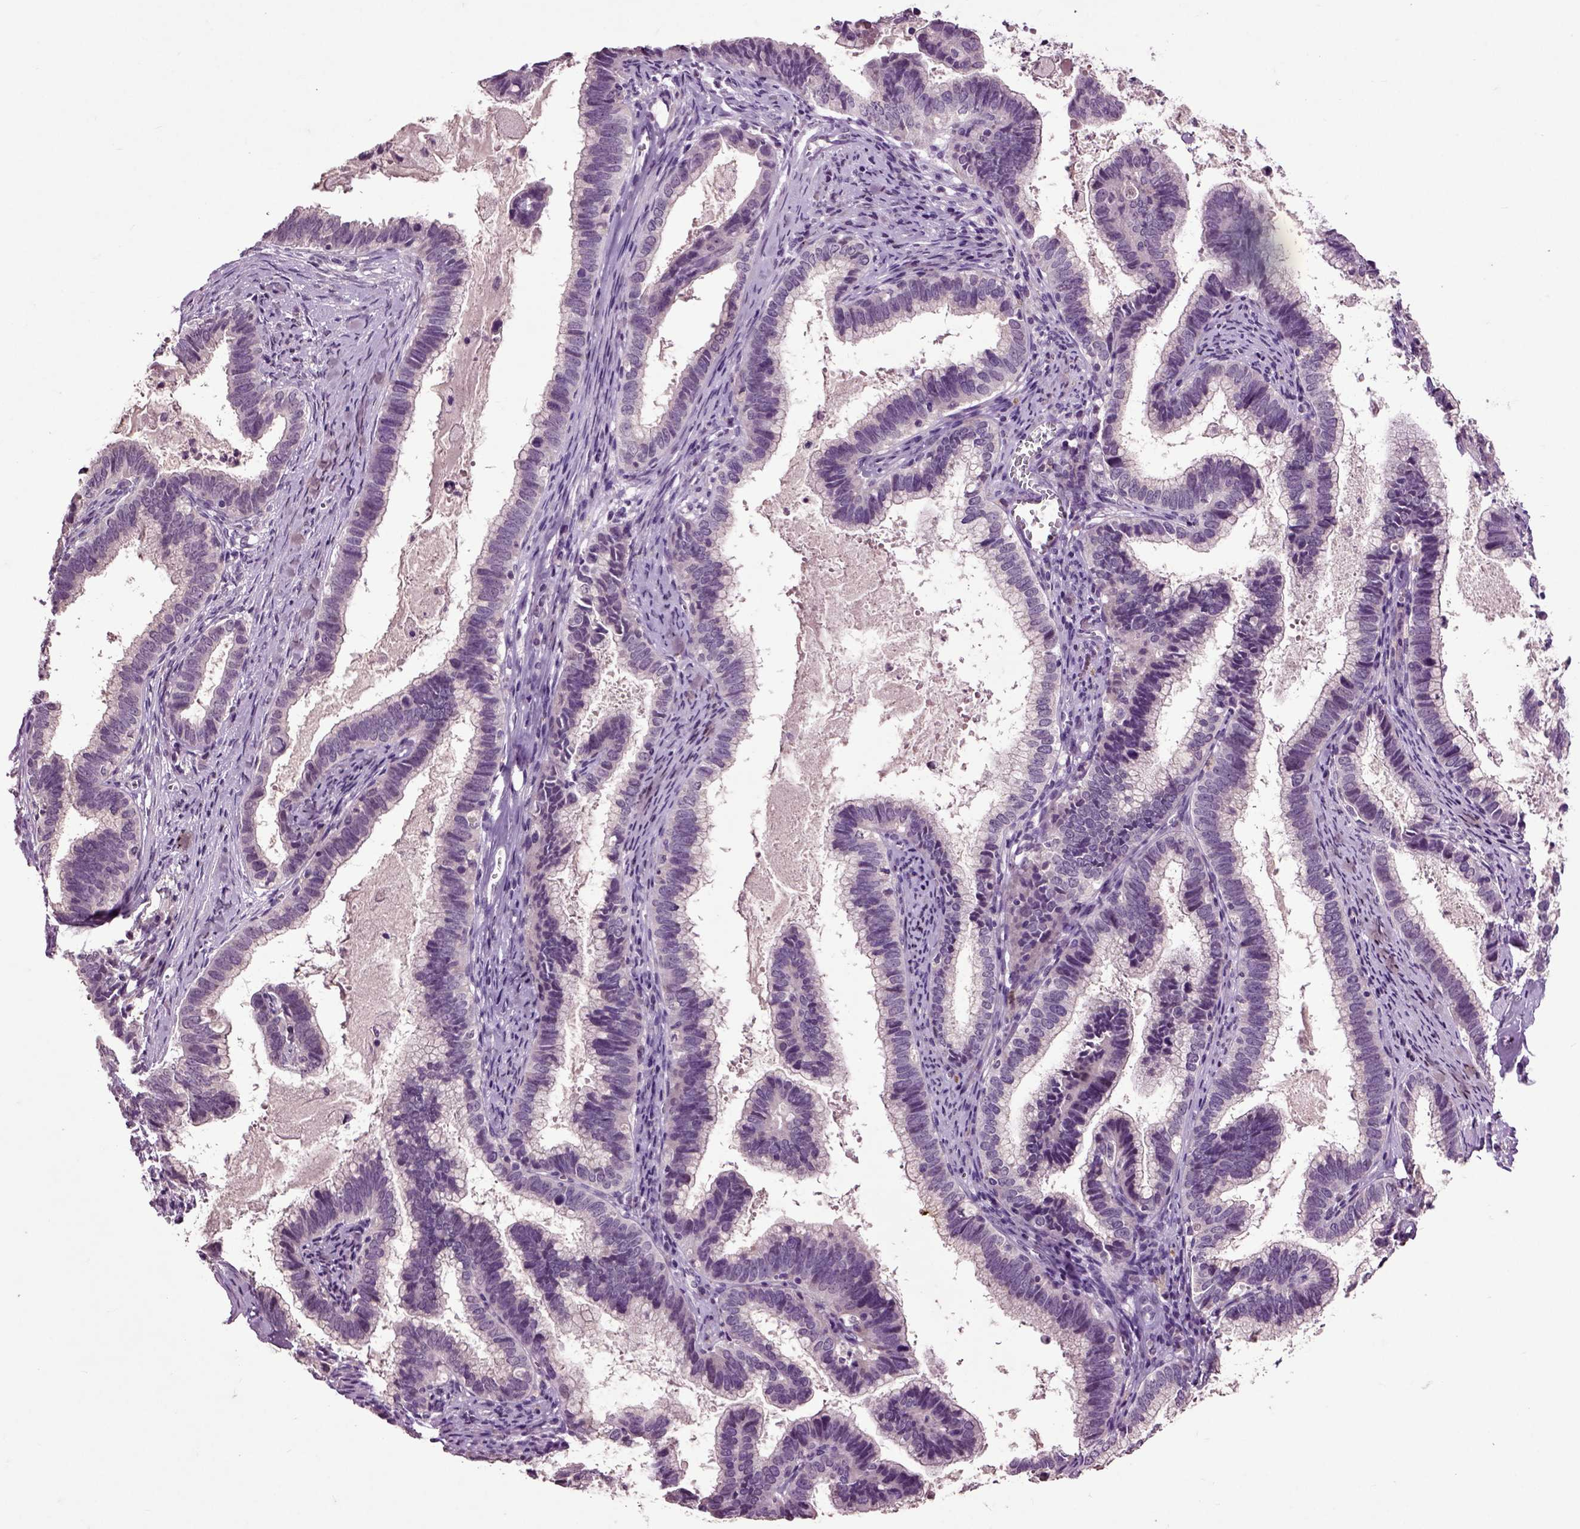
{"staining": {"intensity": "negative", "quantity": "none", "location": "none"}, "tissue": "cervical cancer", "cell_type": "Tumor cells", "image_type": "cancer", "snomed": [{"axis": "morphology", "description": "Adenocarcinoma, NOS"}, {"axis": "topography", "description": "Cervix"}], "caption": "Immunohistochemistry (IHC) image of cervical adenocarcinoma stained for a protein (brown), which displays no positivity in tumor cells. (IHC, brightfield microscopy, high magnification).", "gene": "CRHR1", "patient": {"sex": "female", "age": 61}}